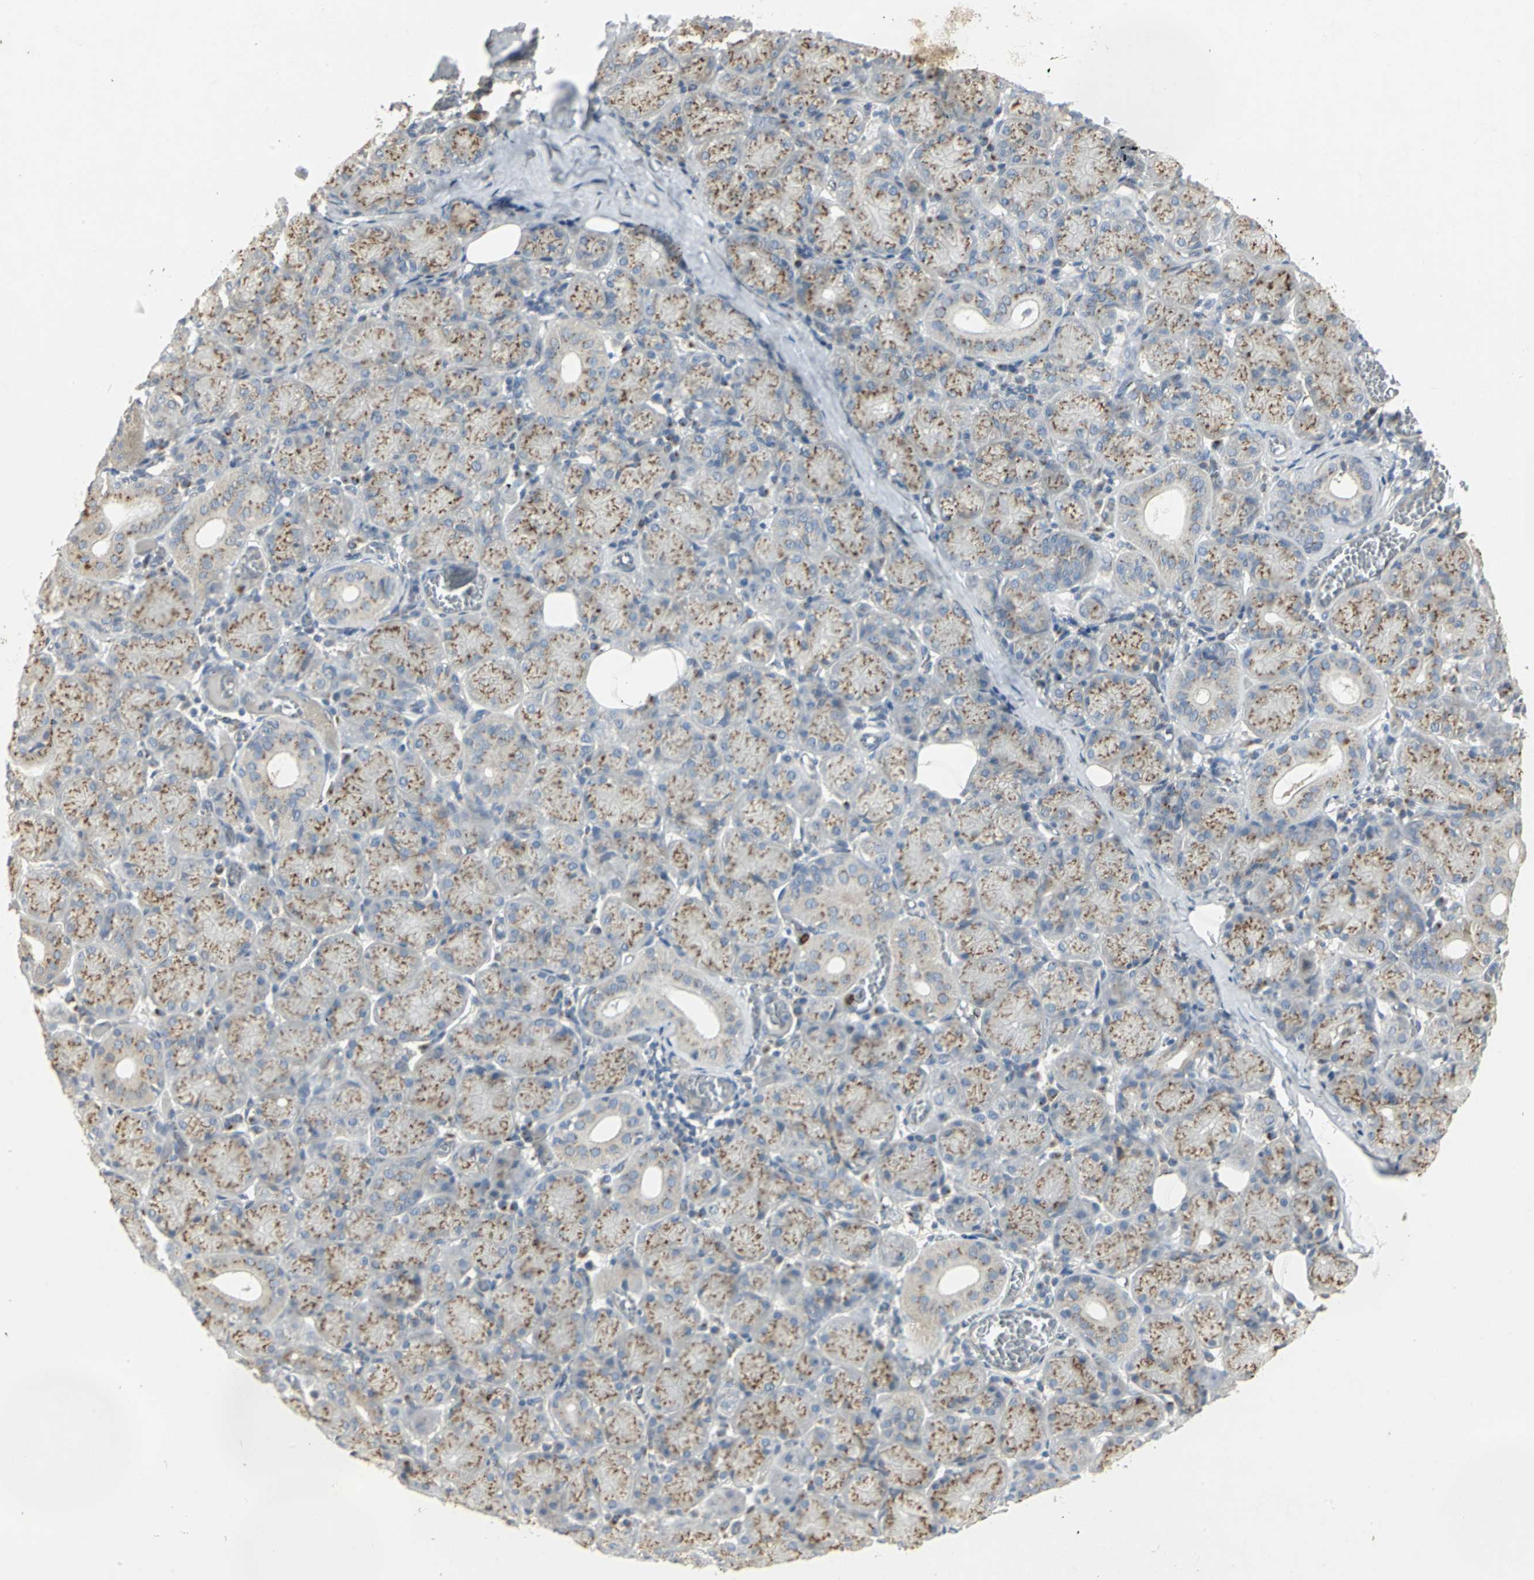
{"staining": {"intensity": "moderate", "quantity": "25%-75%", "location": "cytoplasmic/membranous"}, "tissue": "salivary gland", "cell_type": "Glandular cells", "image_type": "normal", "snomed": [{"axis": "morphology", "description": "Normal tissue, NOS"}, {"axis": "topography", "description": "Salivary gland"}], "caption": "This is a histology image of IHC staining of normal salivary gland, which shows moderate expression in the cytoplasmic/membranous of glandular cells.", "gene": "TM9SF2", "patient": {"sex": "female", "age": 24}}